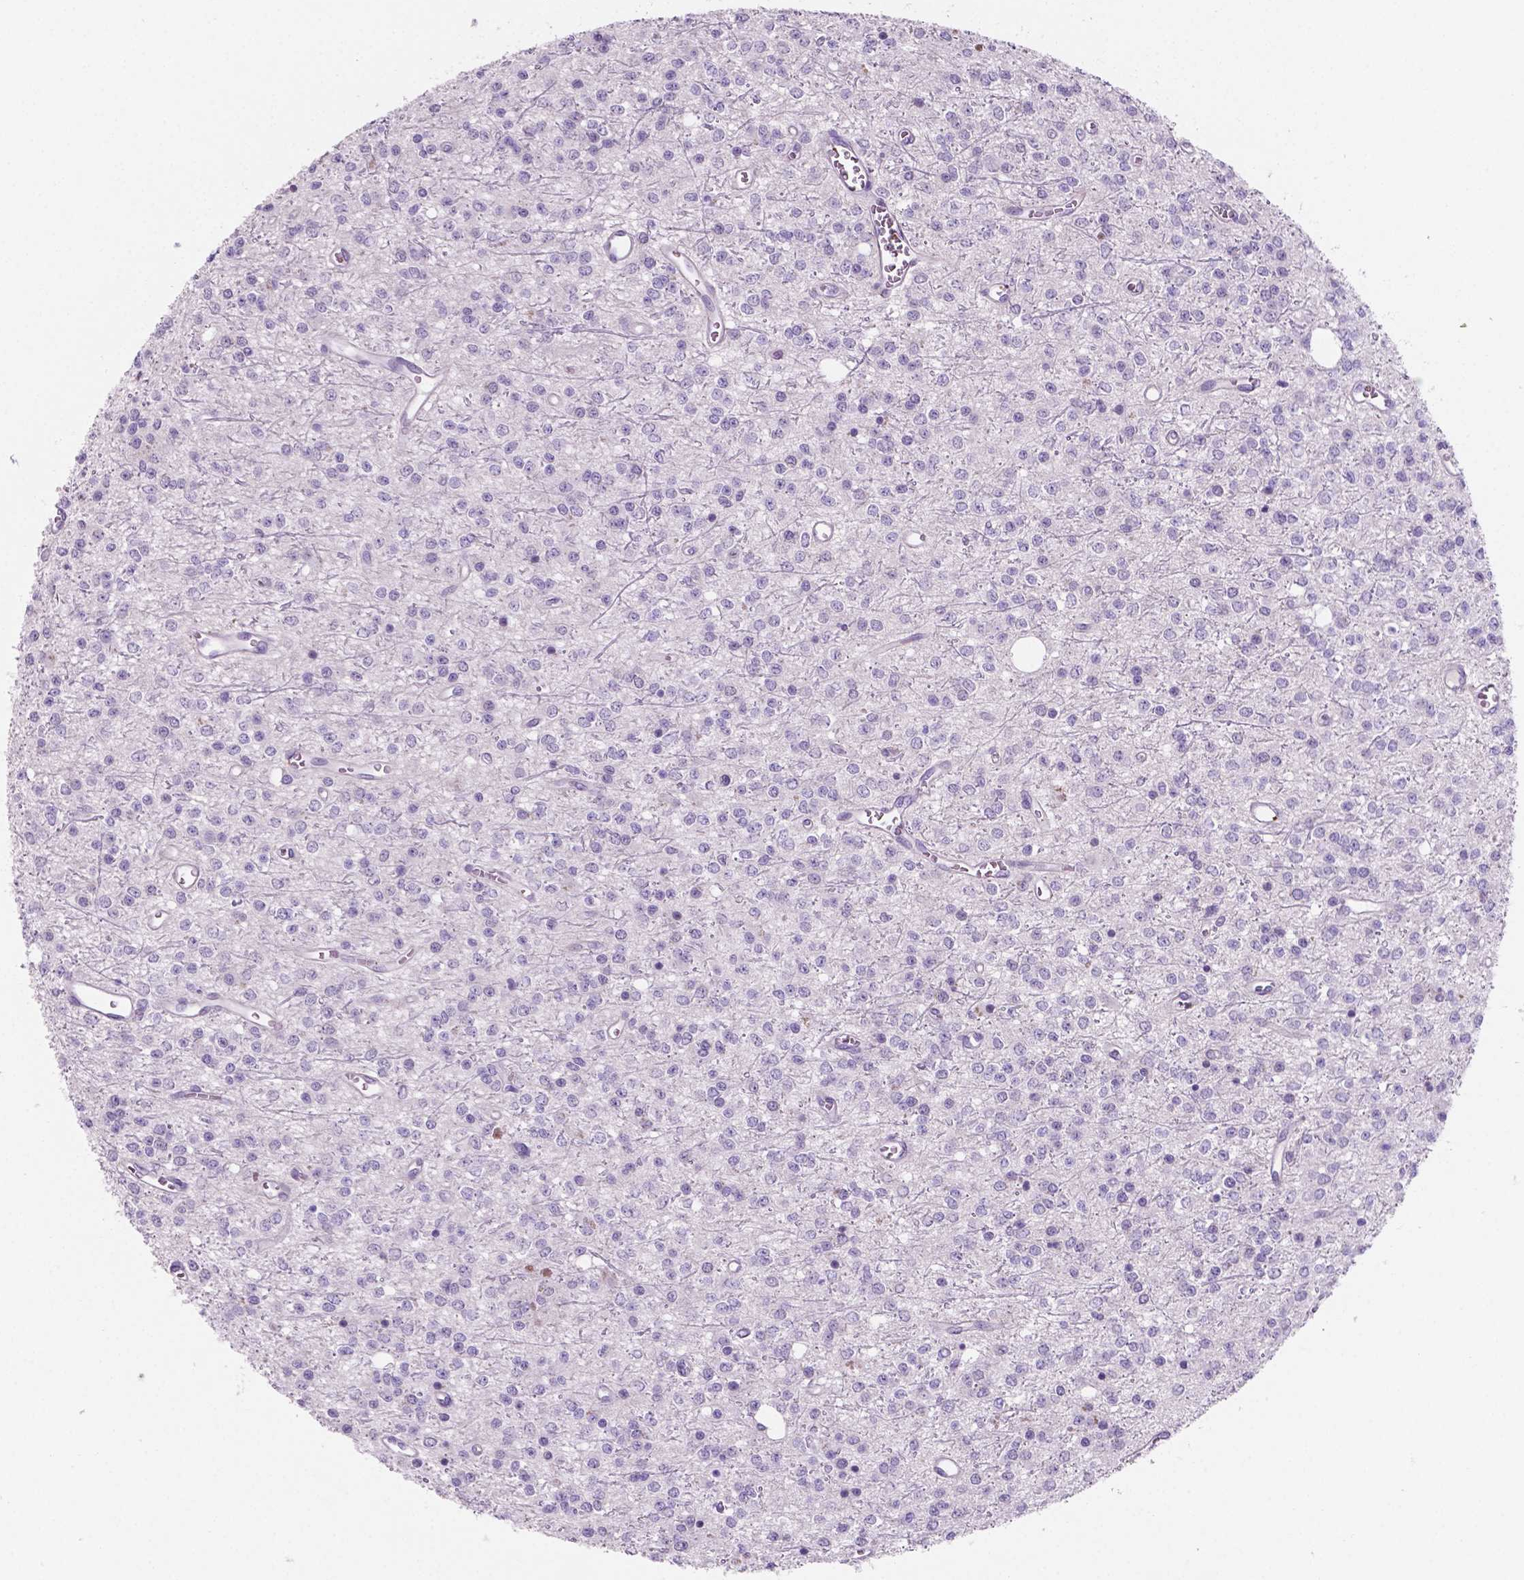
{"staining": {"intensity": "negative", "quantity": "none", "location": "none"}, "tissue": "glioma", "cell_type": "Tumor cells", "image_type": "cancer", "snomed": [{"axis": "morphology", "description": "Glioma, malignant, Low grade"}, {"axis": "topography", "description": "Brain"}], "caption": "This is an immunohistochemistry image of human glioma. There is no staining in tumor cells.", "gene": "EBLN2", "patient": {"sex": "female", "age": 45}}